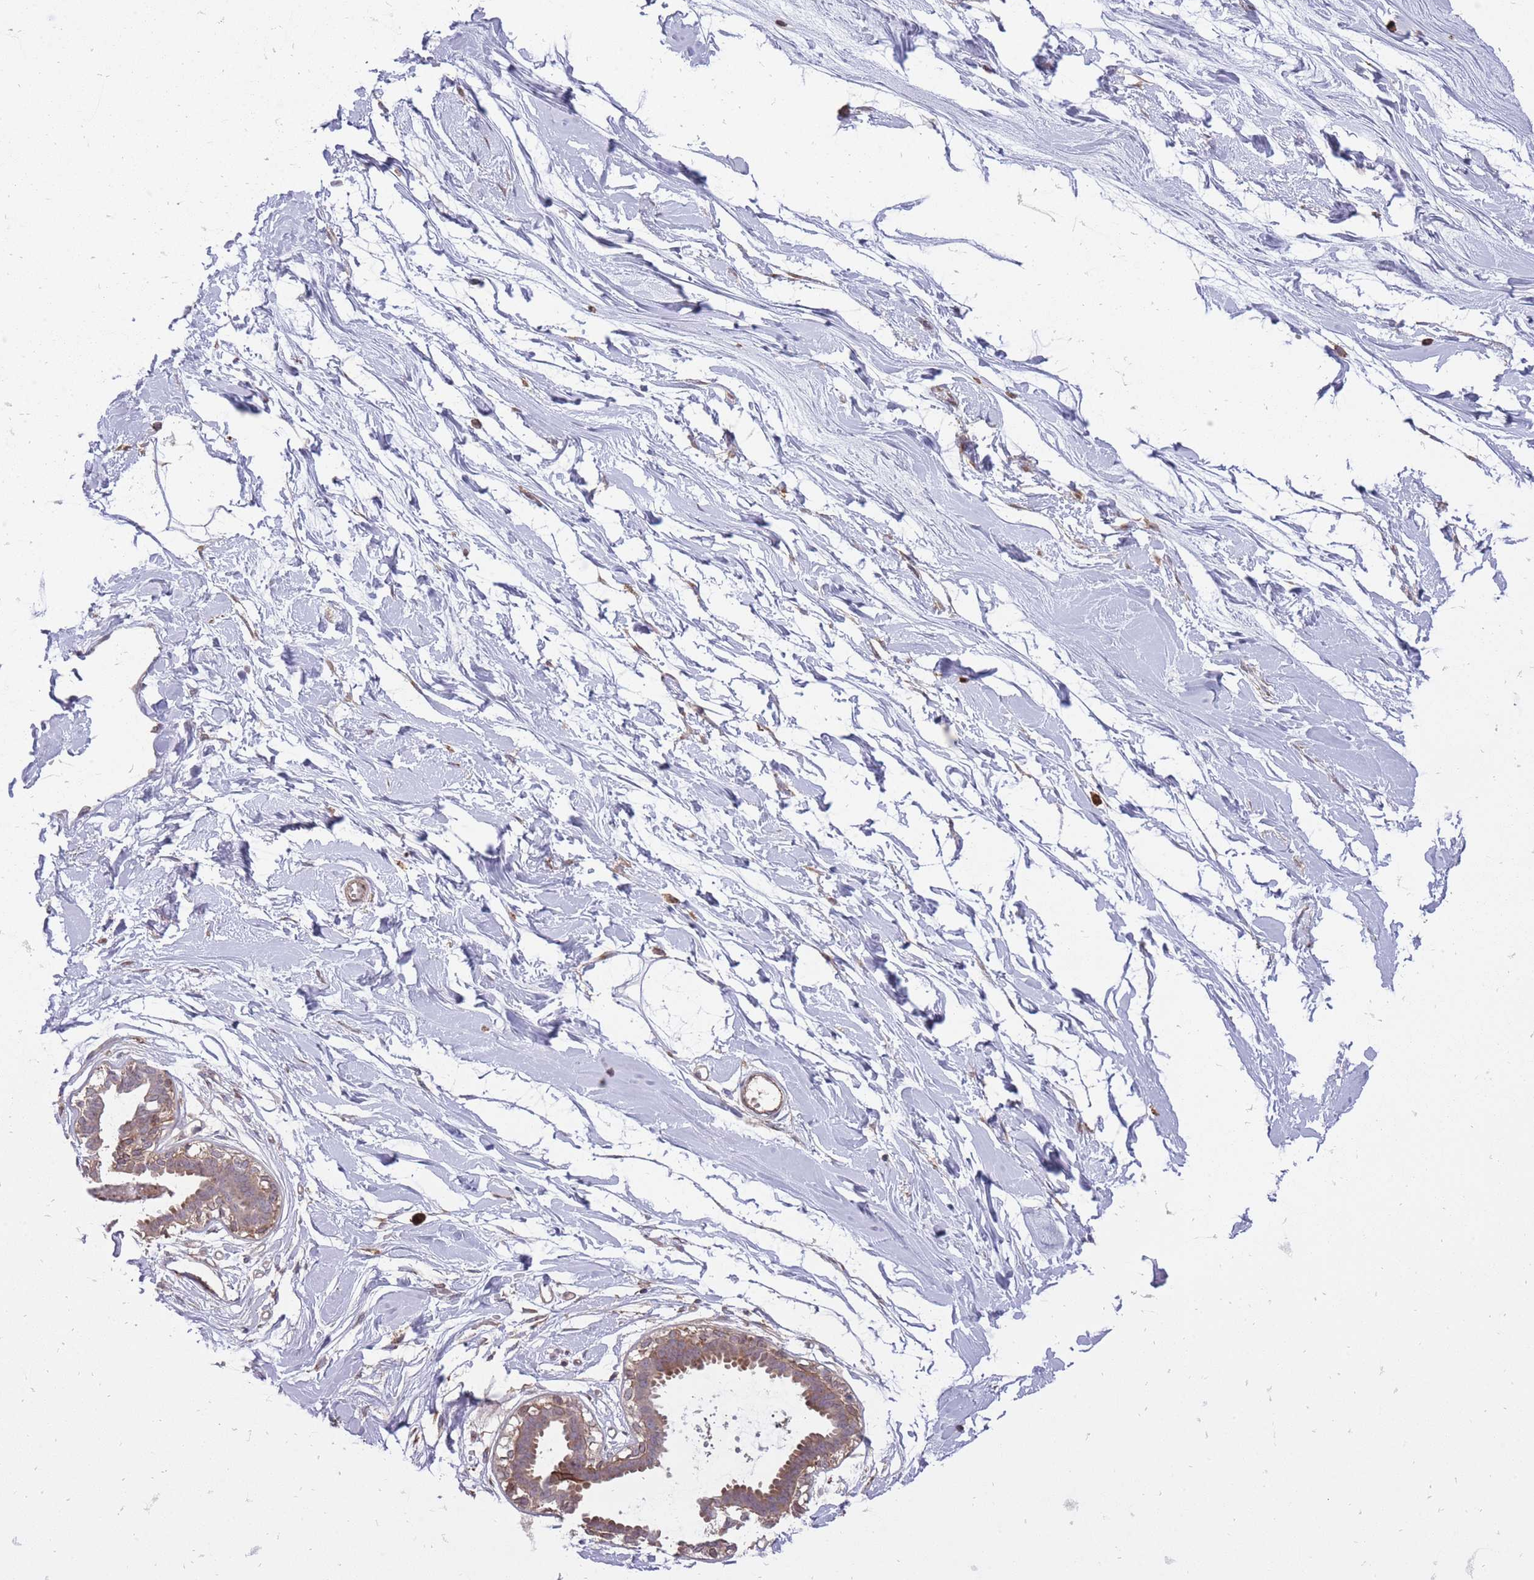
{"staining": {"intensity": "negative", "quantity": "none", "location": "none"}, "tissue": "breast", "cell_type": "Adipocytes", "image_type": "normal", "snomed": [{"axis": "morphology", "description": "Normal tissue, NOS"}, {"axis": "topography", "description": "Breast"}], "caption": "Immunohistochemistry (IHC) photomicrograph of benign human breast stained for a protein (brown), which shows no staining in adipocytes. (DAB (3,3'-diaminobenzidine) immunohistochemistry, high magnification).", "gene": "TET3", "patient": {"sex": "female", "age": 45}}